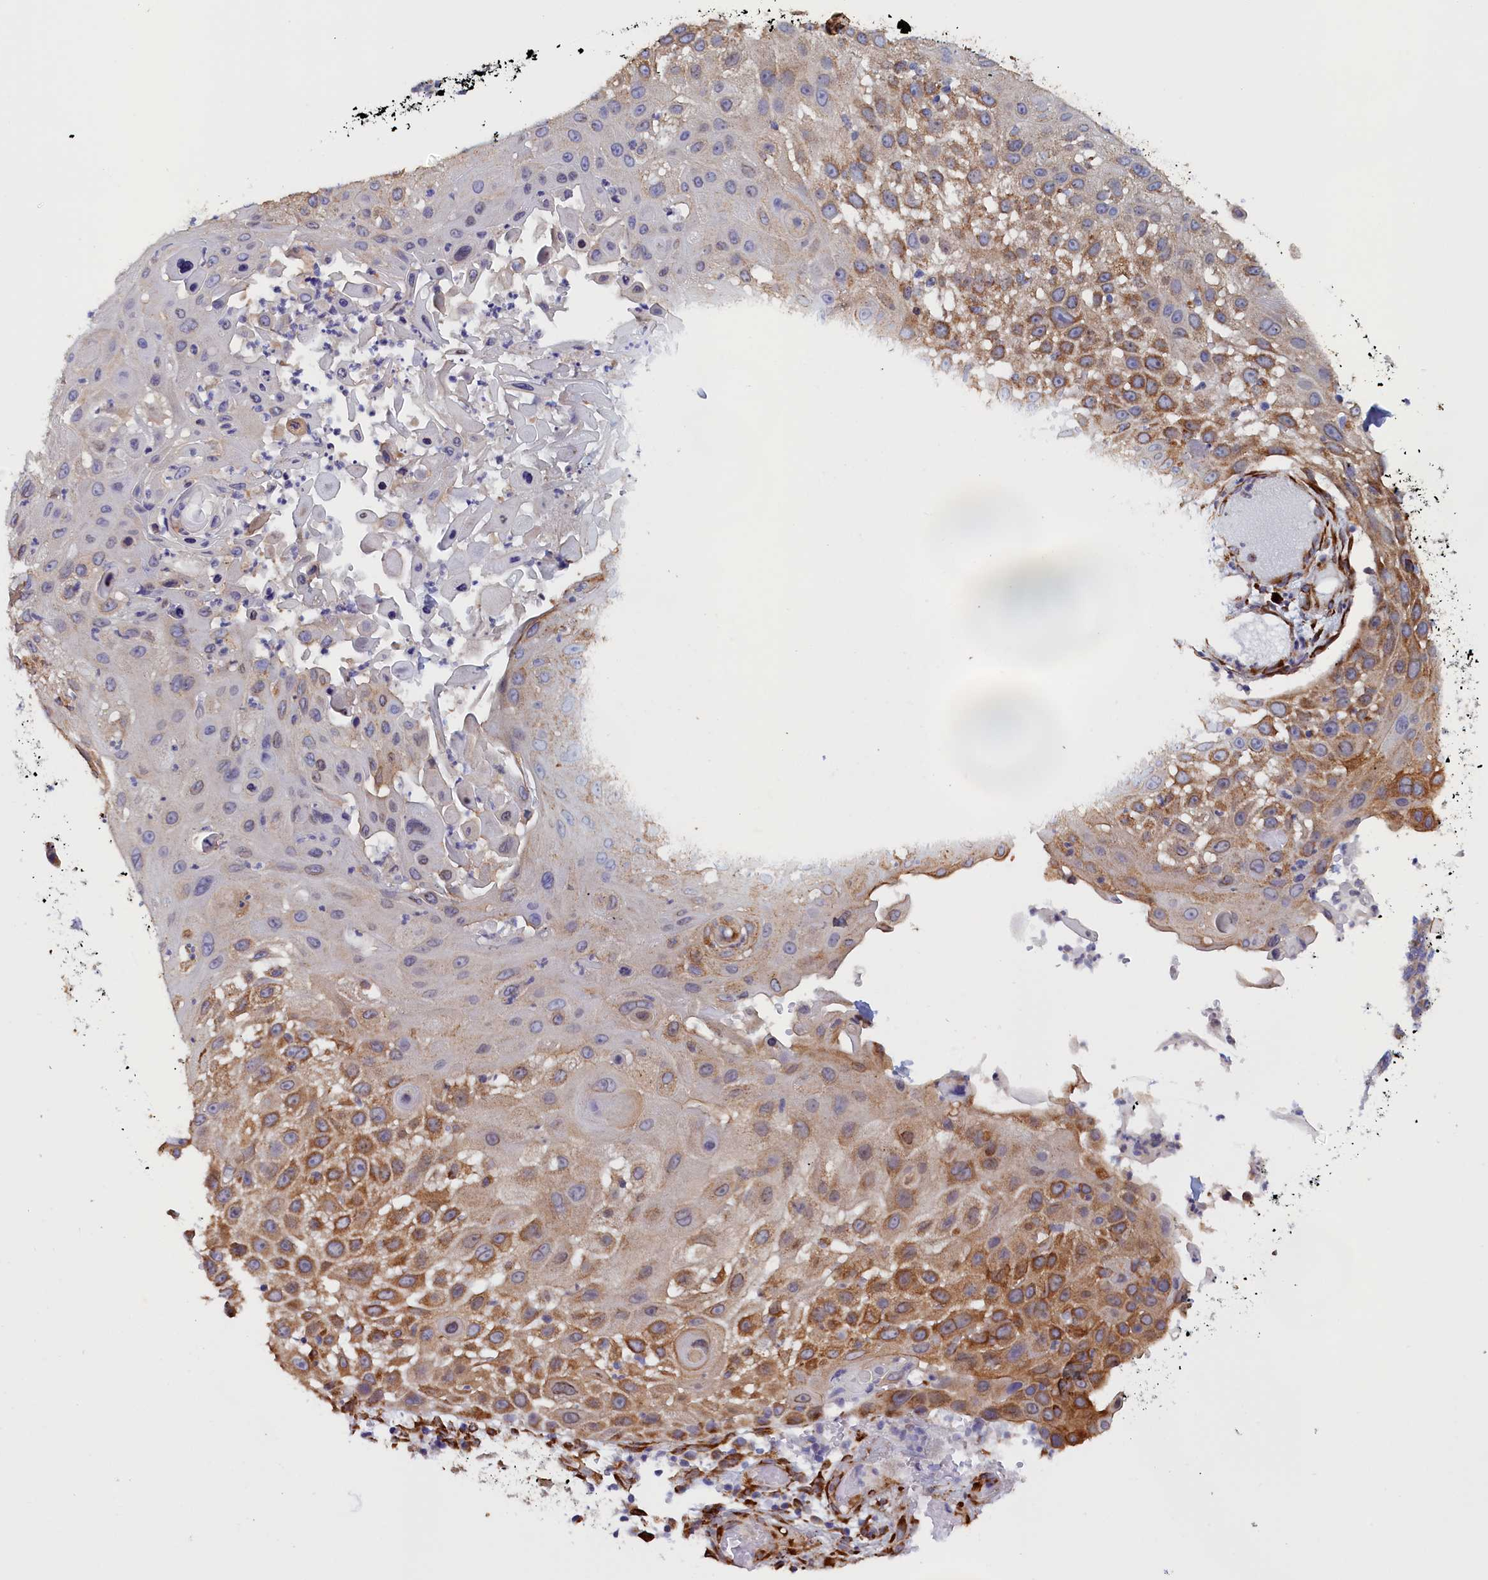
{"staining": {"intensity": "moderate", "quantity": "25%-75%", "location": "cytoplasmic/membranous"}, "tissue": "skin cancer", "cell_type": "Tumor cells", "image_type": "cancer", "snomed": [{"axis": "morphology", "description": "Squamous cell carcinoma, NOS"}, {"axis": "topography", "description": "Skin"}], "caption": "Immunohistochemical staining of human skin cancer (squamous cell carcinoma) demonstrates medium levels of moderate cytoplasmic/membranous protein expression in about 25%-75% of tumor cells.", "gene": "CCDC68", "patient": {"sex": "female", "age": 44}}